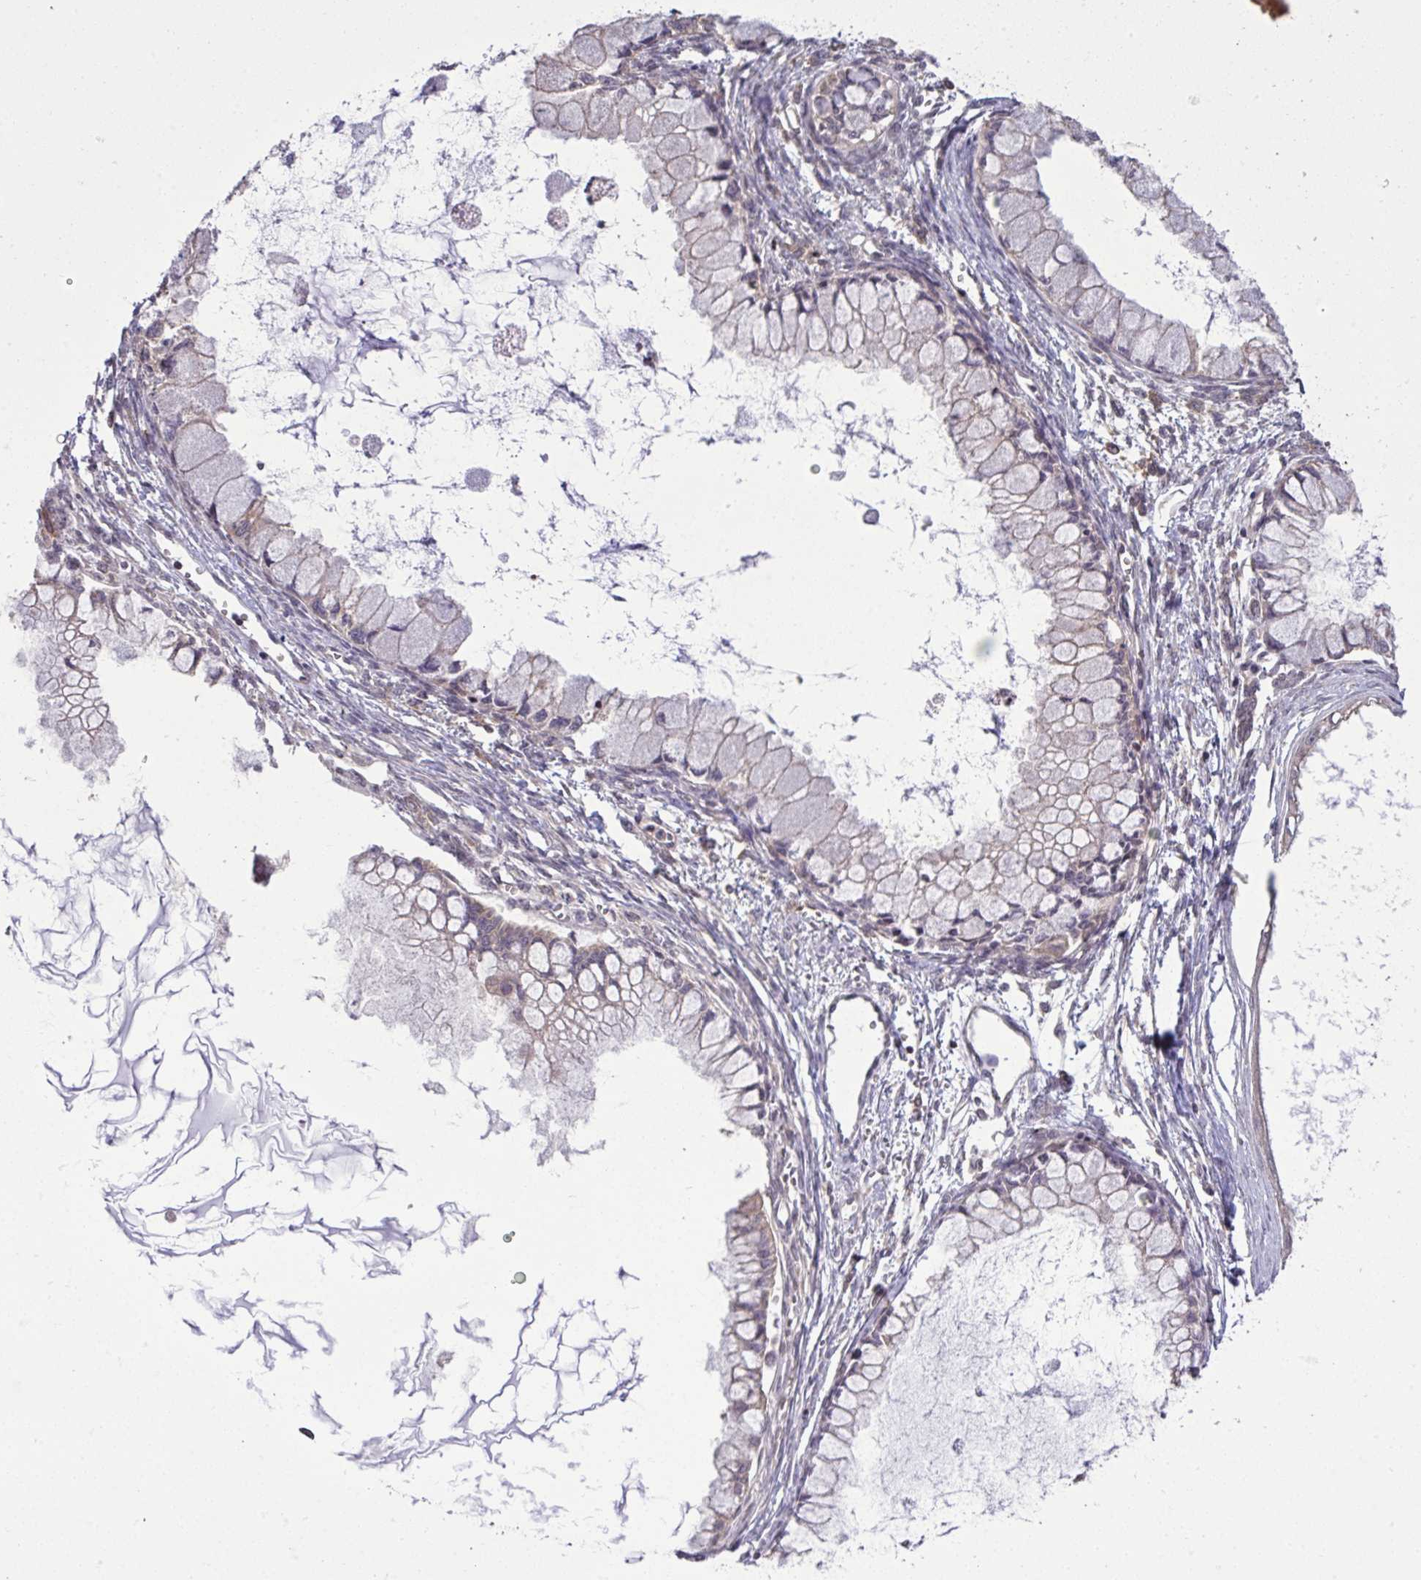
{"staining": {"intensity": "negative", "quantity": "none", "location": "none"}, "tissue": "ovarian cancer", "cell_type": "Tumor cells", "image_type": "cancer", "snomed": [{"axis": "morphology", "description": "Cystadenocarcinoma, mucinous, NOS"}, {"axis": "topography", "description": "Ovary"}], "caption": "This is an IHC photomicrograph of human mucinous cystadenocarcinoma (ovarian). There is no positivity in tumor cells.", "gene": "CYP20A1", "patient": {"sex": "female", "age": 34}}